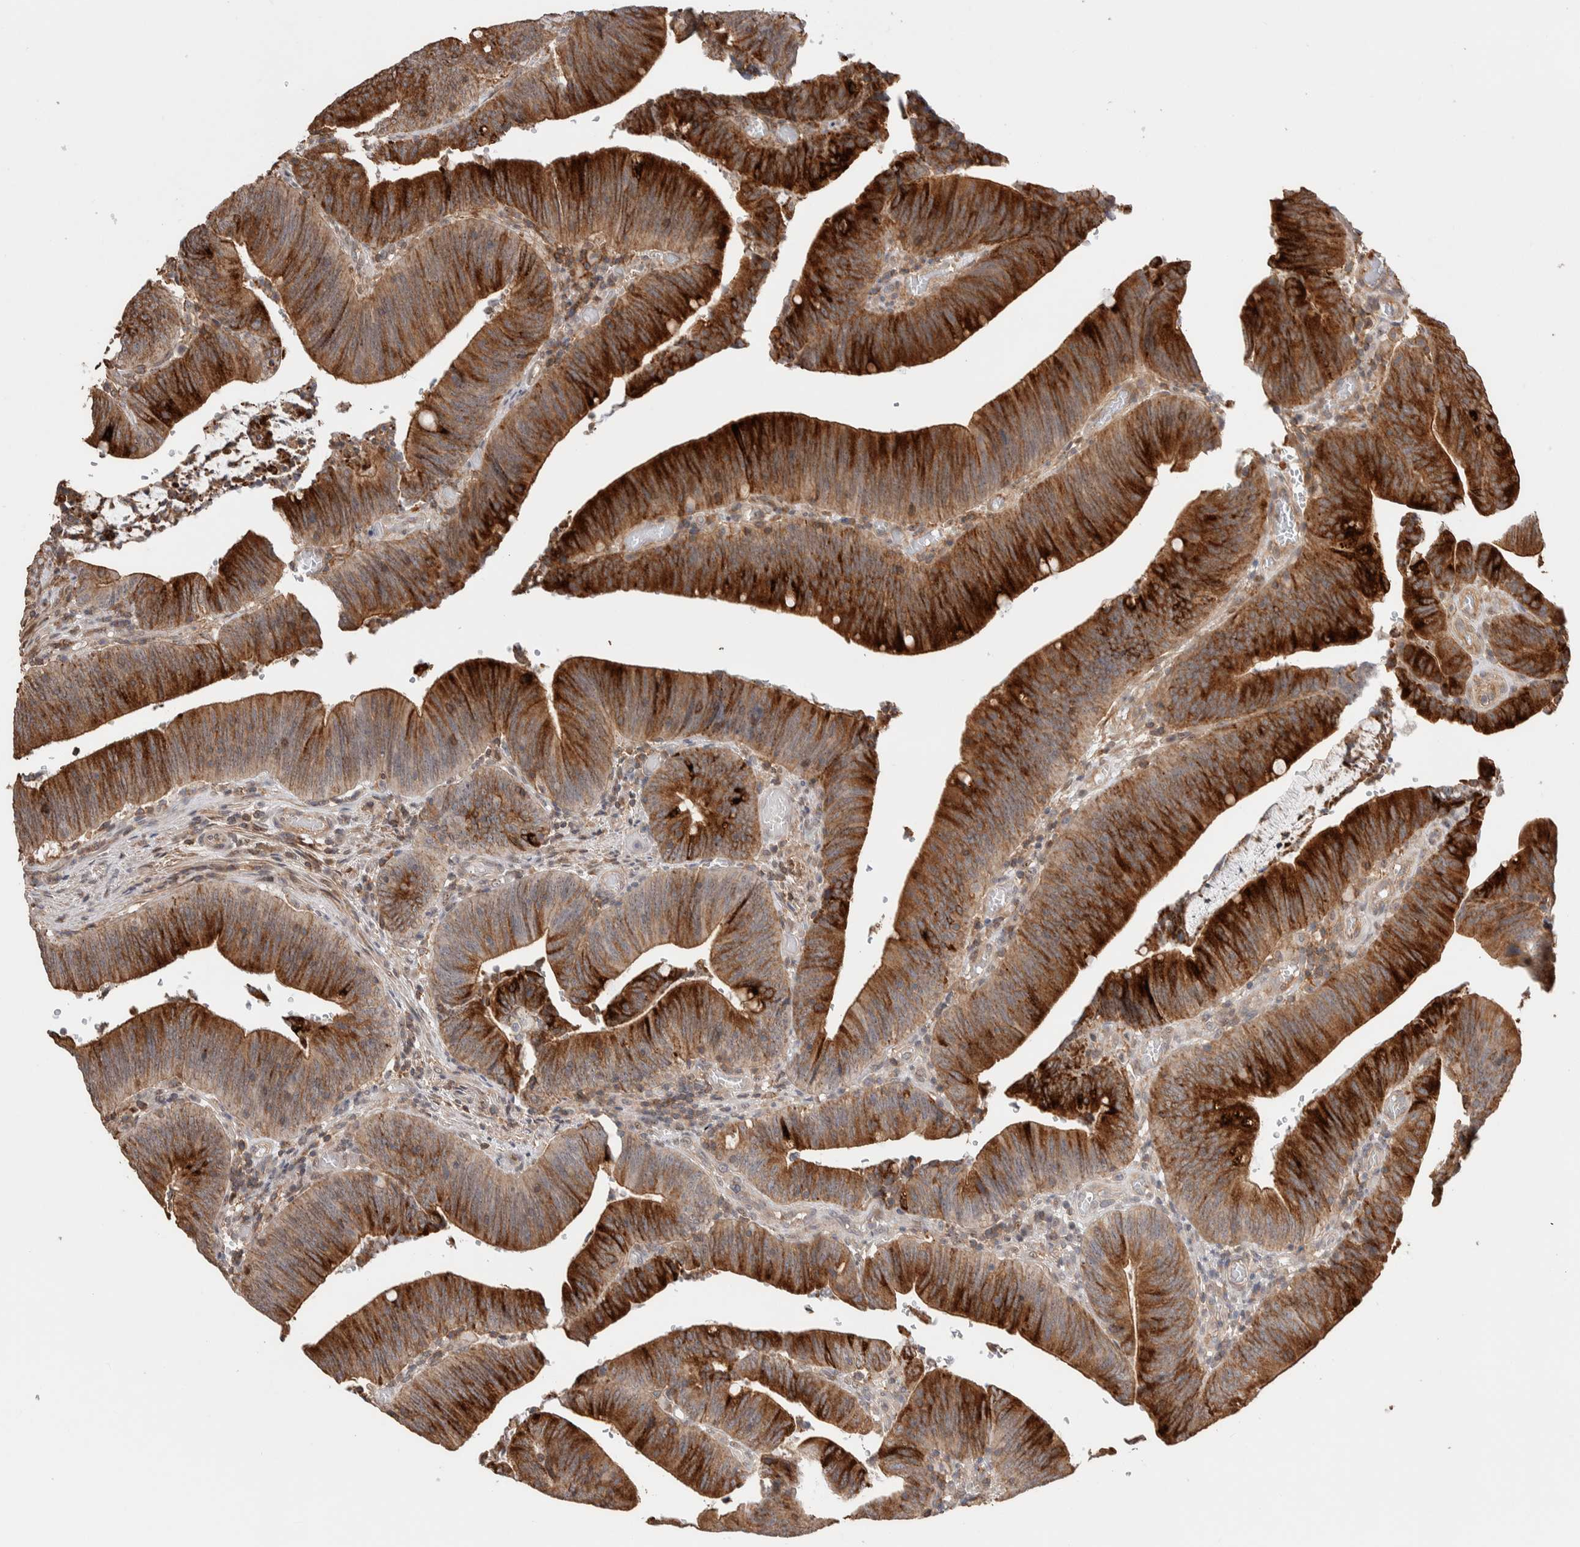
{"staining": {"intensity": "strong", "quantity": ">75%", "location": "cytoplasmic/membranous"}, "tissue": "colorectal cancer", "cell_type": "Tumor cells", "image_type": "cancer", "snomed": [{"axis": "morphology", "description": "Normal tissue, NOS"}, {"axis": "morphology", "description": "Adenocarcinoma, NOS"}, {"axis": "topography", "description": "Rectum"}], "caption": "The micrograph exhibits a brown stain indicating the presence of a protein in the cytoplasmic/membranous of tumor cells in colorectal cancer (adenocarcinoma). (IHC, brightfield microscopy, high magnification).", "gene": "ZNF704", "patient": {"sex": "female", "age": 66}}